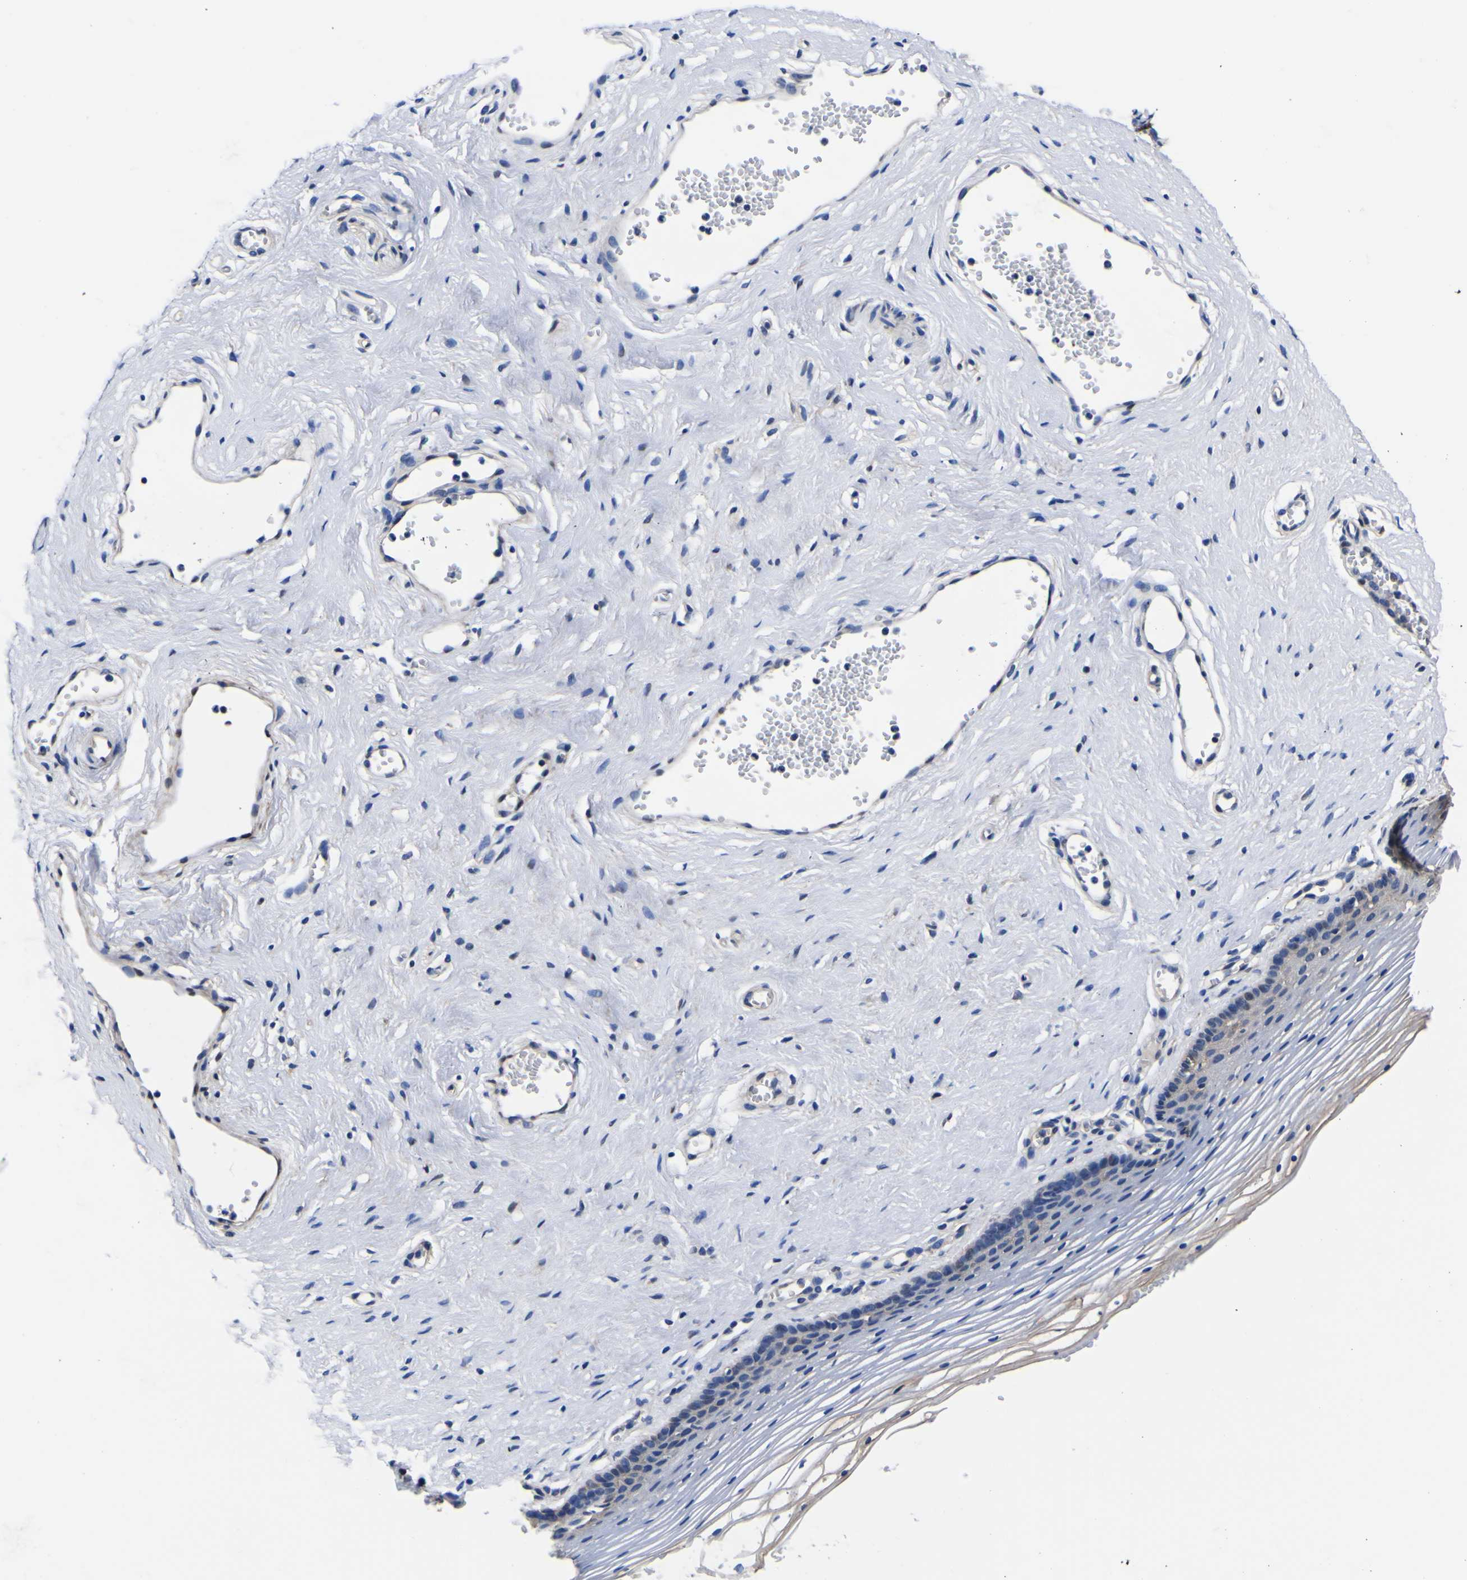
{"staining": {"intensity": "weak", "quantity": "<25%", "location": "cytoplasmic/membranous"}, "tissue": "vagina", "cell_type": "Squamous epithelial cells", "image_type": "normal", "snomed": [{"axis": "morphology", "description": "Normal tissue, NOS"}, {"axis": "topography", "description": "Vagina"}], "caption": "A photomicrograph of vagina stained for a protein reveals no brown staining in squamous epithelial cells.", "gene": "FAM110B", "patient": {"sex": "female", "age": 32}}